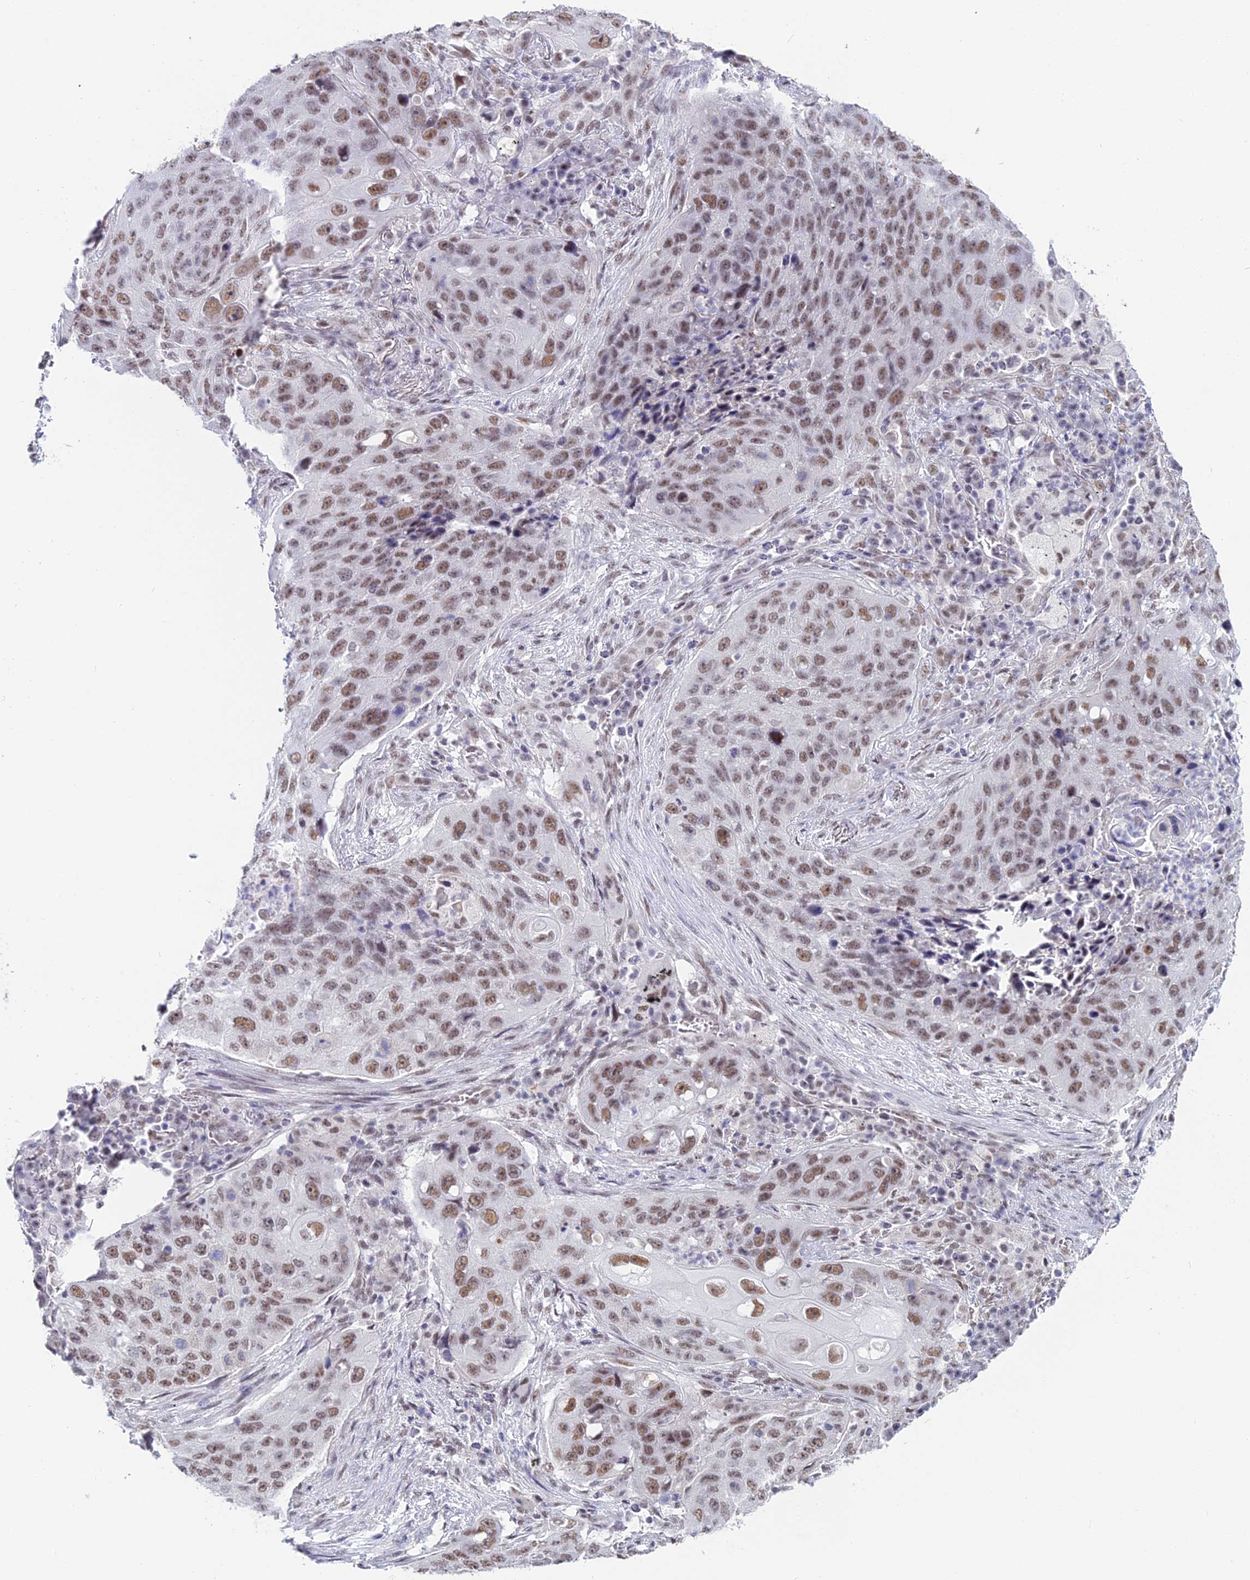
{"staining": {"intensity": "moderate", "quantity": ">75%", "location": "nuclear"}, "tissue": "lung cancer", "cell_type": "Tumor cells", "image_type": "cancer", "snomed": [{"axis": "morphology", "description": "Squamous cell carcinoma, NOS"}, {"axis": "topography", "description": "Lung"}], "caption": "A medium amount of moderate nuclear staining is identified in approximately >75% of tumor cells in lung cancer tissue.", "gene": "RBM12", "patient": {"sex": "female", "age": 63}}